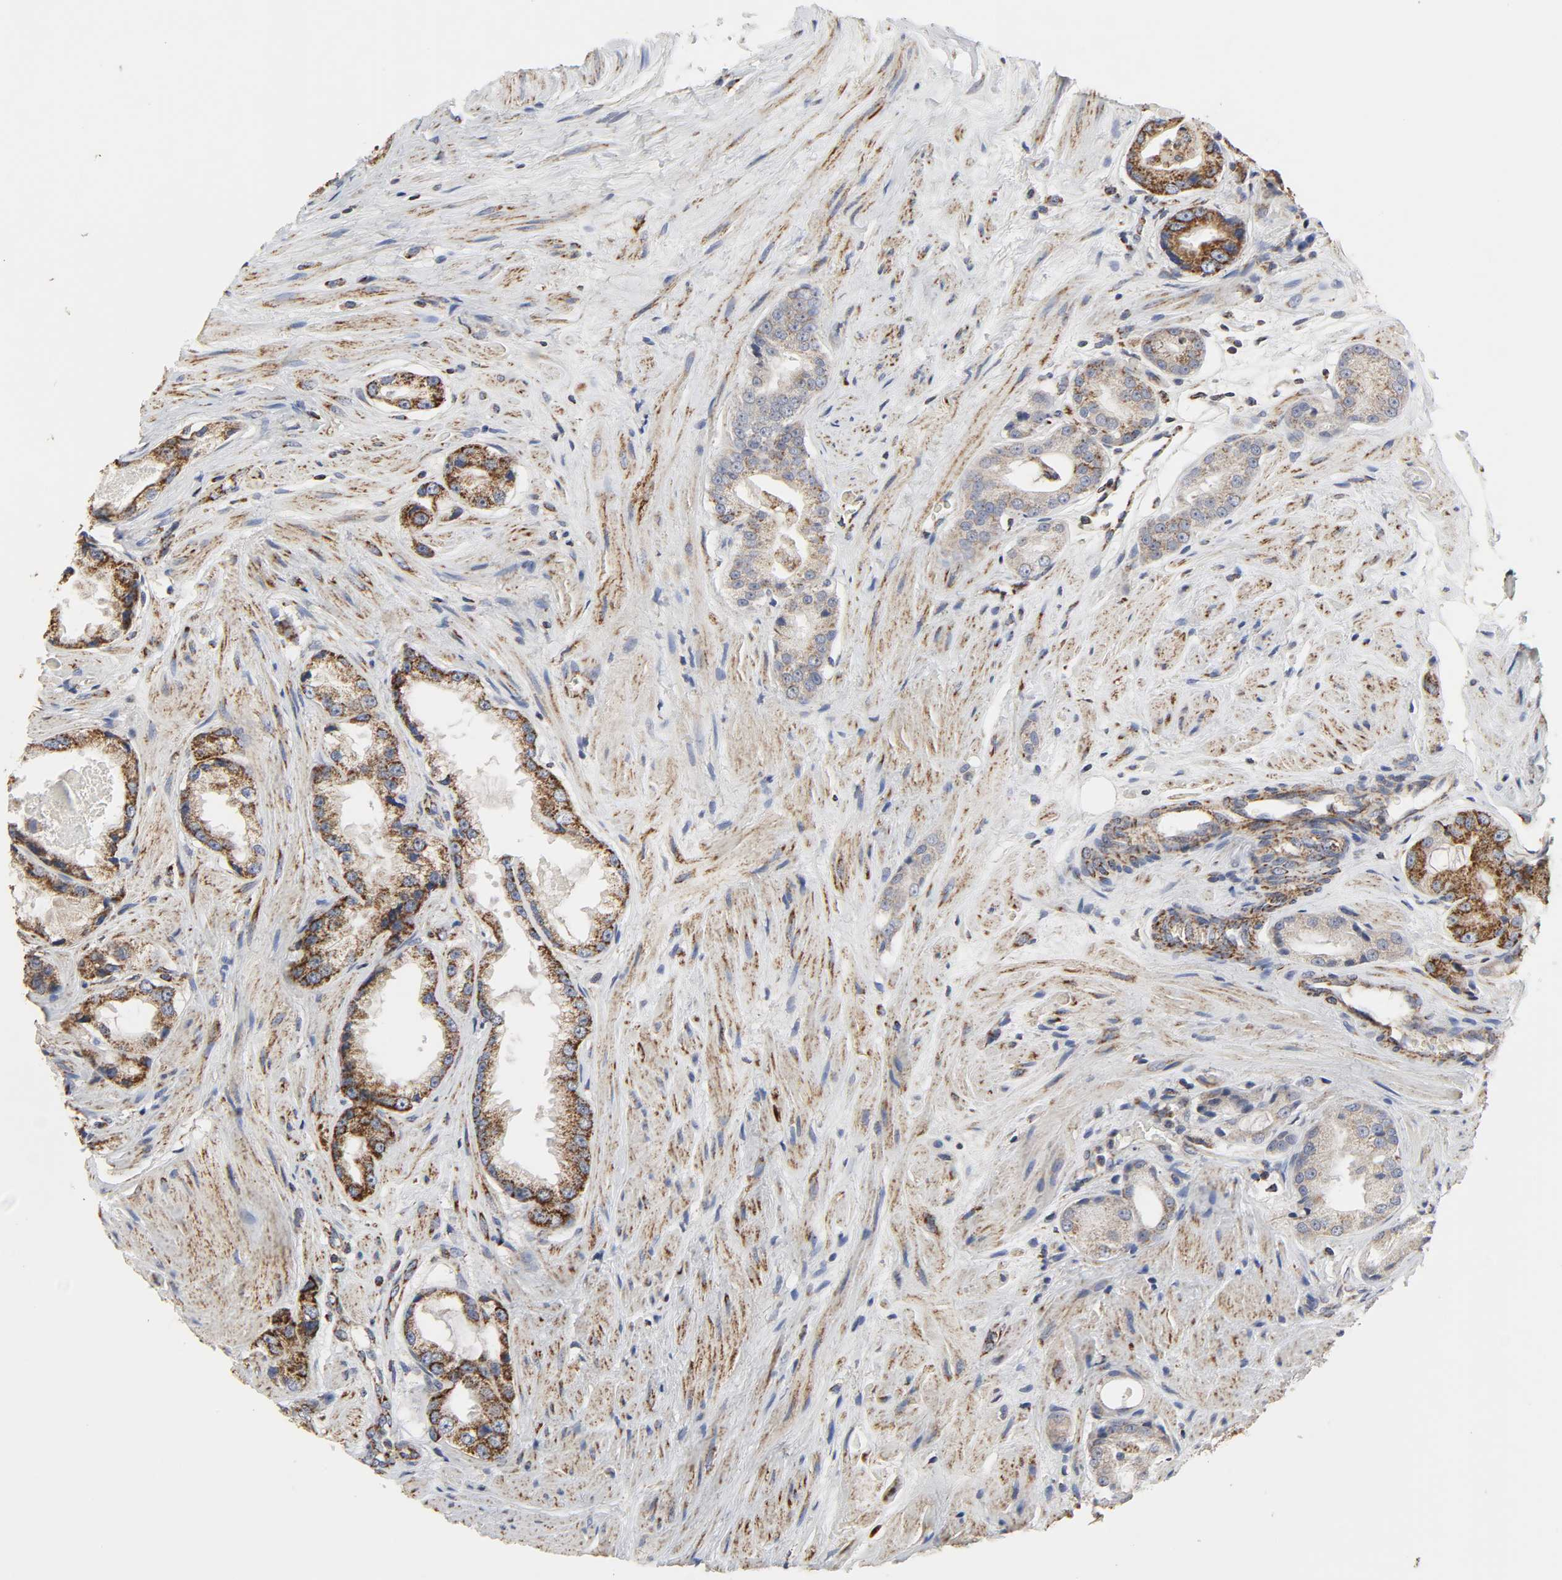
{"staining": {"intensity": "strong", "quantity": ">75%", "location": "cytoplasmic/membranous"}, "tissue": "prostate cancer", "cell_type": "Tumor cells", "image_type": "cancer", "snomed": [{"axis": "morphology", "description": "Adenocarcinoma, Medium grade"}, {"axis": "topography", "description": "Prostate"}], "caption": "This histopathology image demonstrates immunohistochemistry staining of human prostate cancer, with high strong cytoplasmic/membranous positivity in approximately >75% of tumor cells.", "gene": "COX6B1", "patient": {"sex": "male", "age": 60}}